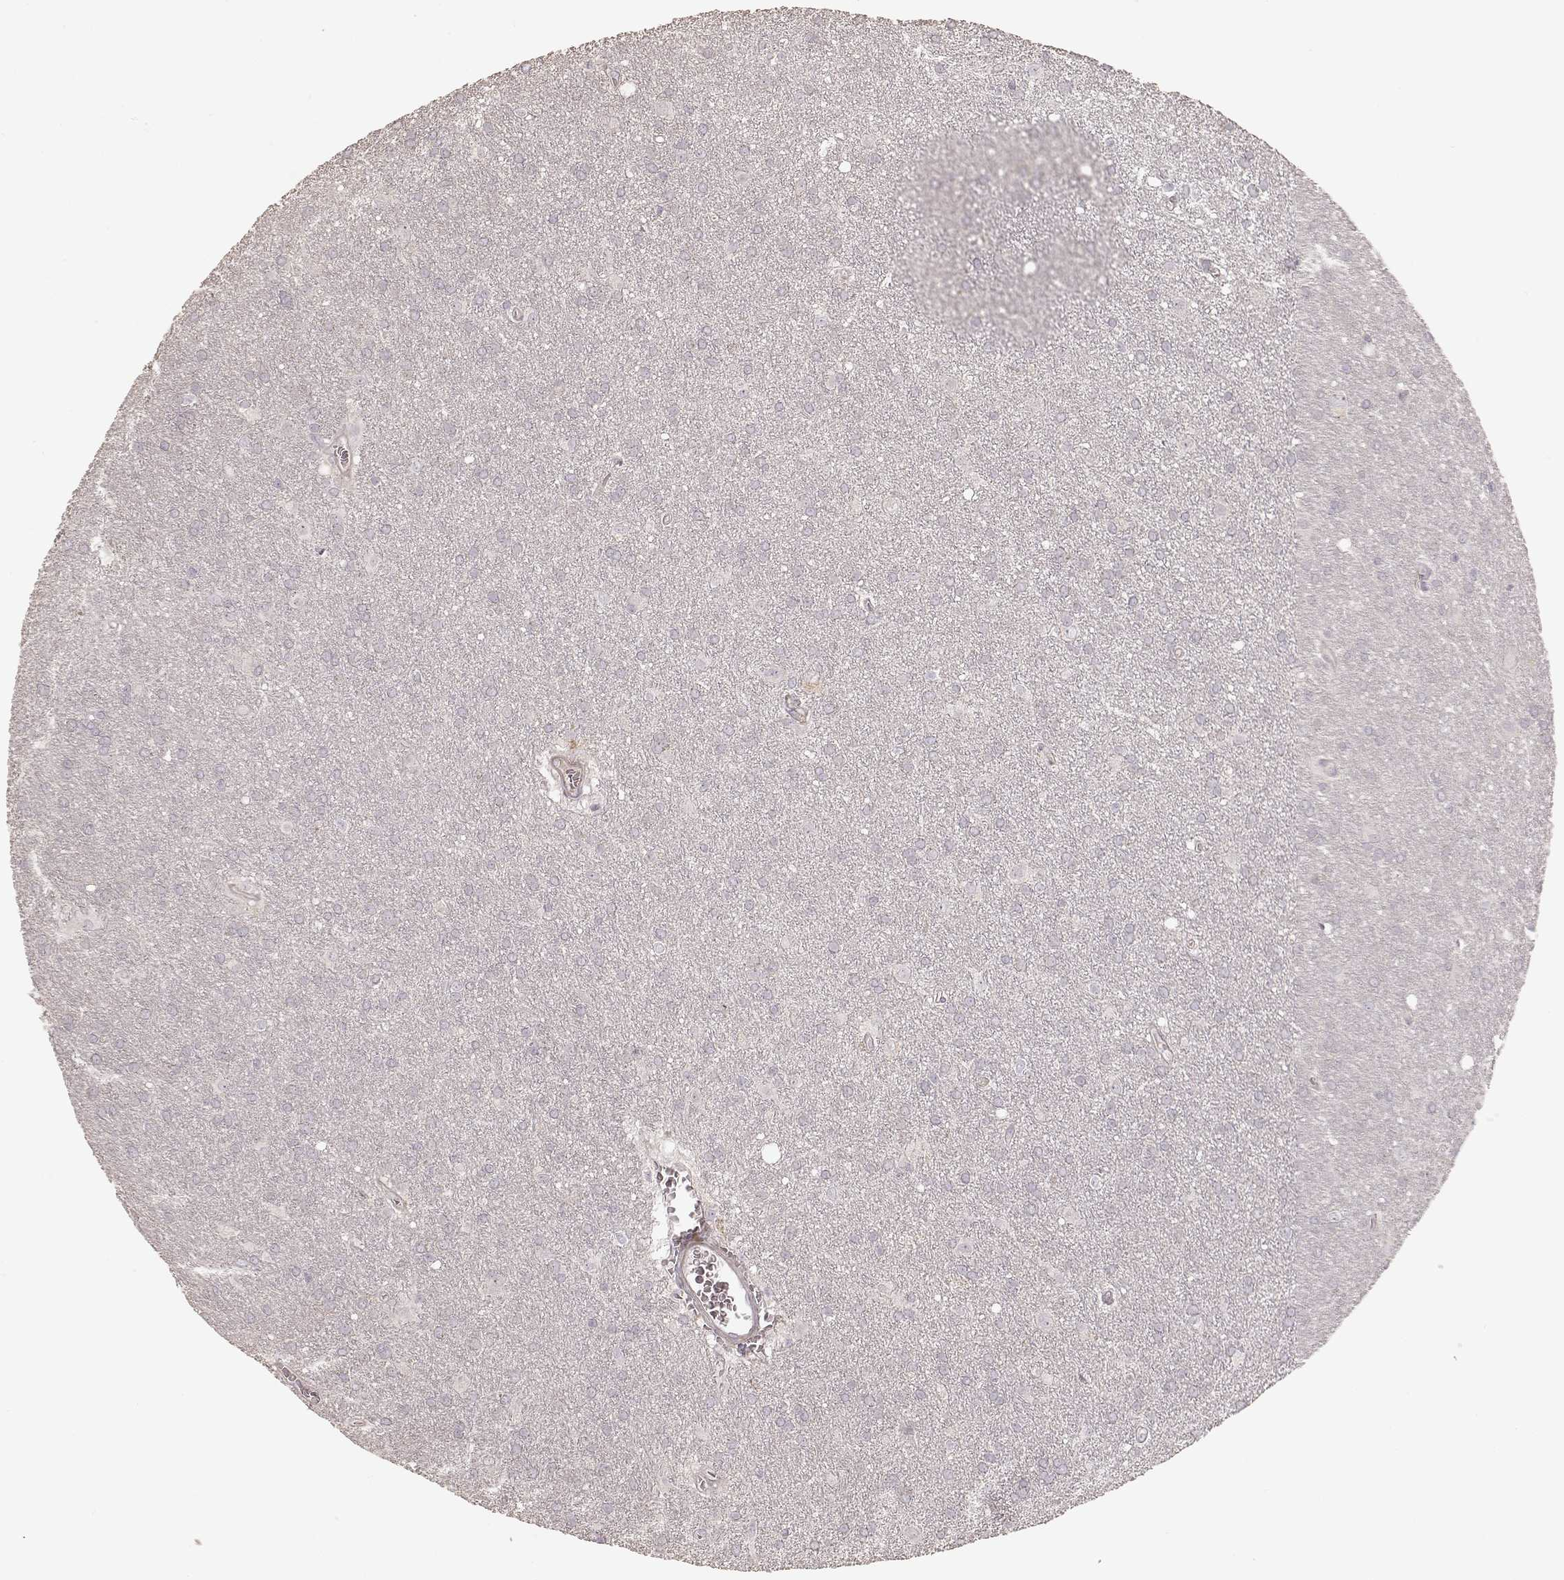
{"staining": {"intensity": "negative", "quantity": "none", "location": "none"}, "tissue": "glioma", "cell_type": "Tumor cells", "image_type": "cancer", "snomed": [{"axis": "morphology", "description": "Glioma, malignant, Low grade"}, {"axis": "topography", "description": "Brain"}], "caption": "Malignant low-grade glioma was stained to show a protein in brown. There is no significant positivity in tumor cells. (IHC, brightfield microscopy, high magnification).", "gene": "KCNJ9", "patient": {"sex": "male", "age": 58}}